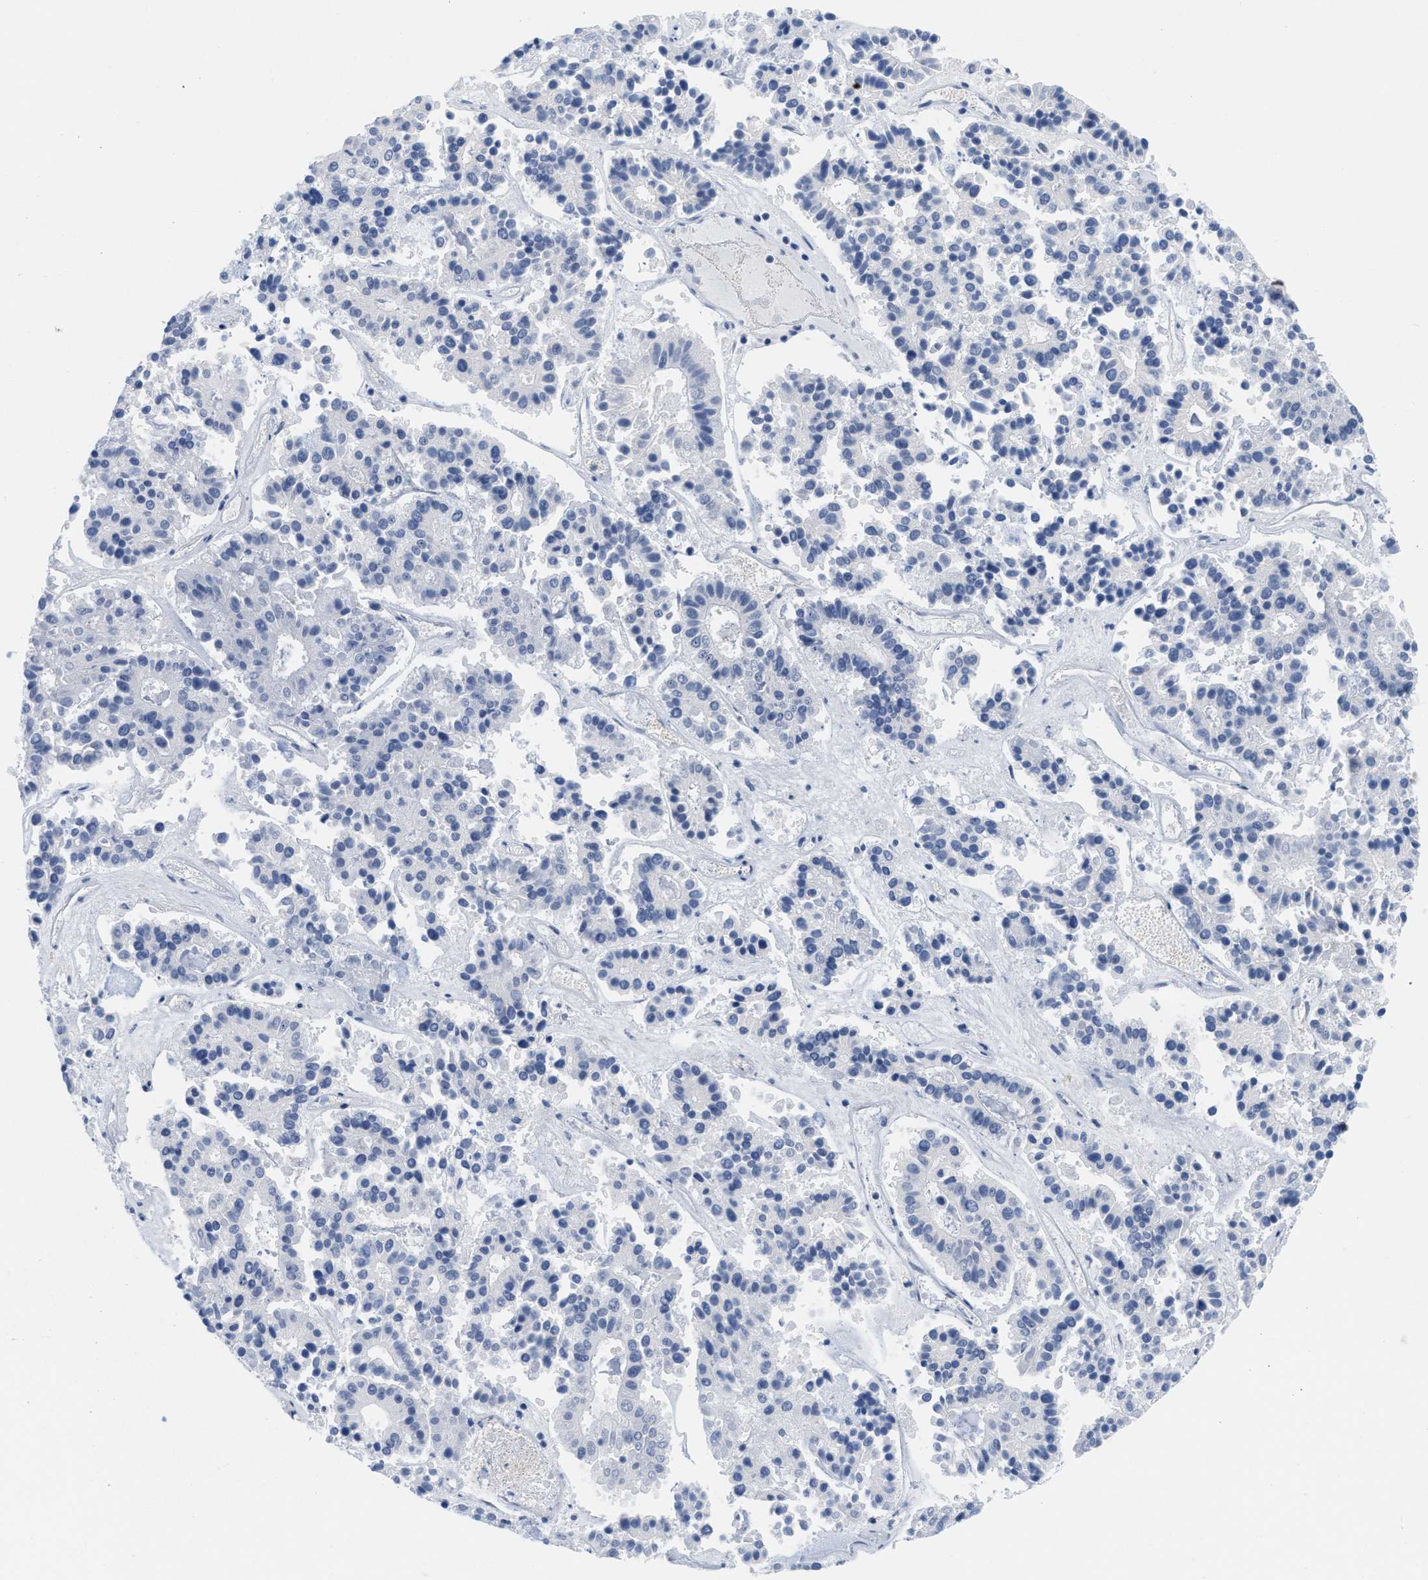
{"staining": {"intensity": "negative", "quantity": "none", "location": "none"}, "tissue": "pancreatic cancer", "cell_type": "Tumor cells", "image_type": "cancer", "snomed": [{"axis": "morphology", "description": "Adenocarcinoma, NOS"}, {"axis": "topography", "description": "Pancreas"}], "caption": "Immunohistochemistry (IHC) photomicrograph of pancreatic adenocarcinoma stained for a protein (brown), which displays no staining in tumor cells.", "gene": "MIER1", "patient": {"sex": "male", "age": 50}}